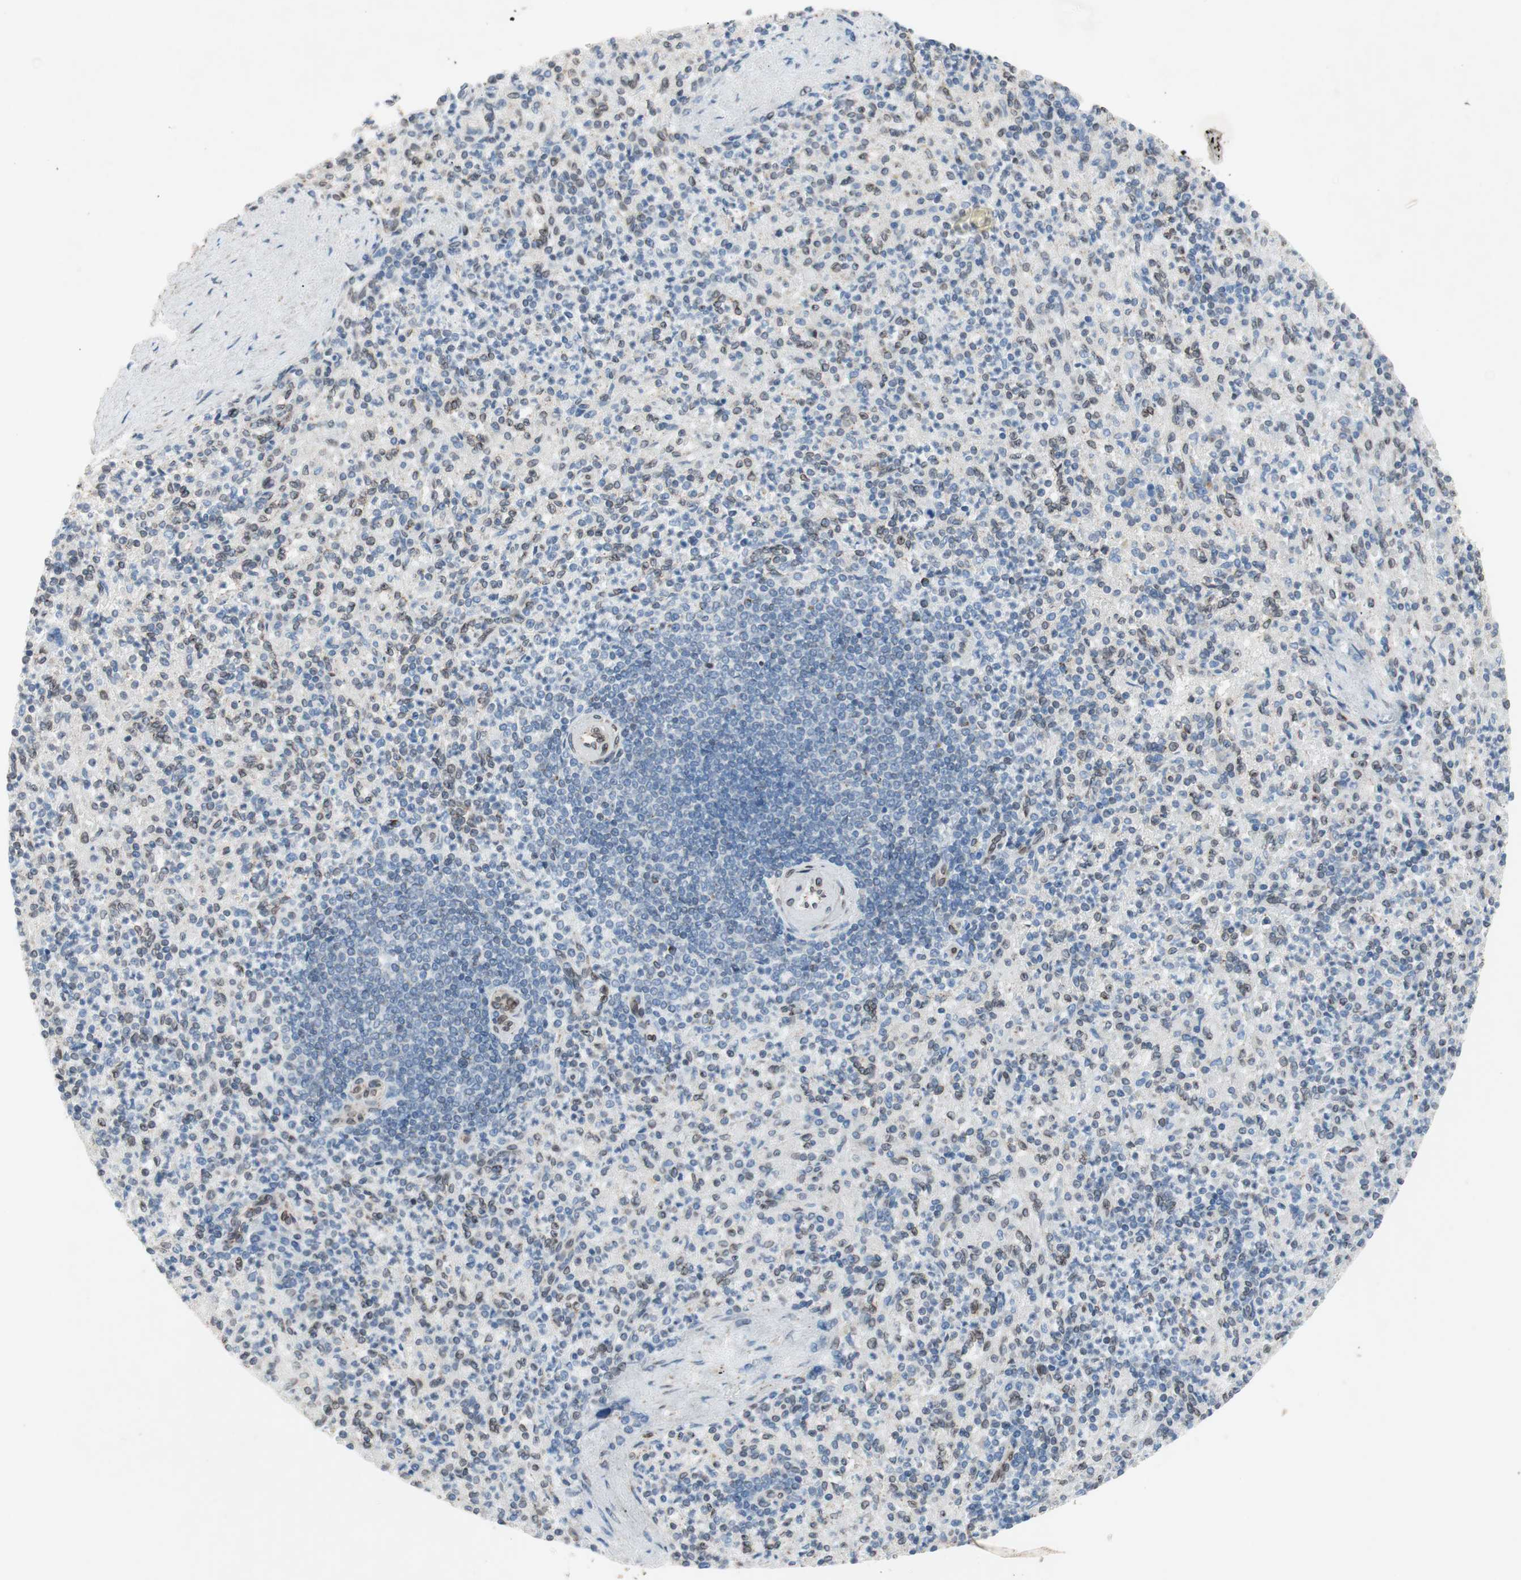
{"staining": {"intensity": "weak", "quantity": "25%-75%", "location": "cytoplasmic/membranous,nuclear"}, "tissue": "spleen", "cell_type": "Cells in red pulp", "image_type": "normal", "snomed": [{"axis": "morphology", "description": "Normal tissue, NOS"}, {"axis": "topography", "description": "Spleen"}], "caption": "Weak cytoplasmic/membranous,nuclear staining is seen in approximately 25%-75% of cells in red pulp in normal spleen.", "gene": "ARNT2", "patient": {"sex": "female", "age": 74}}